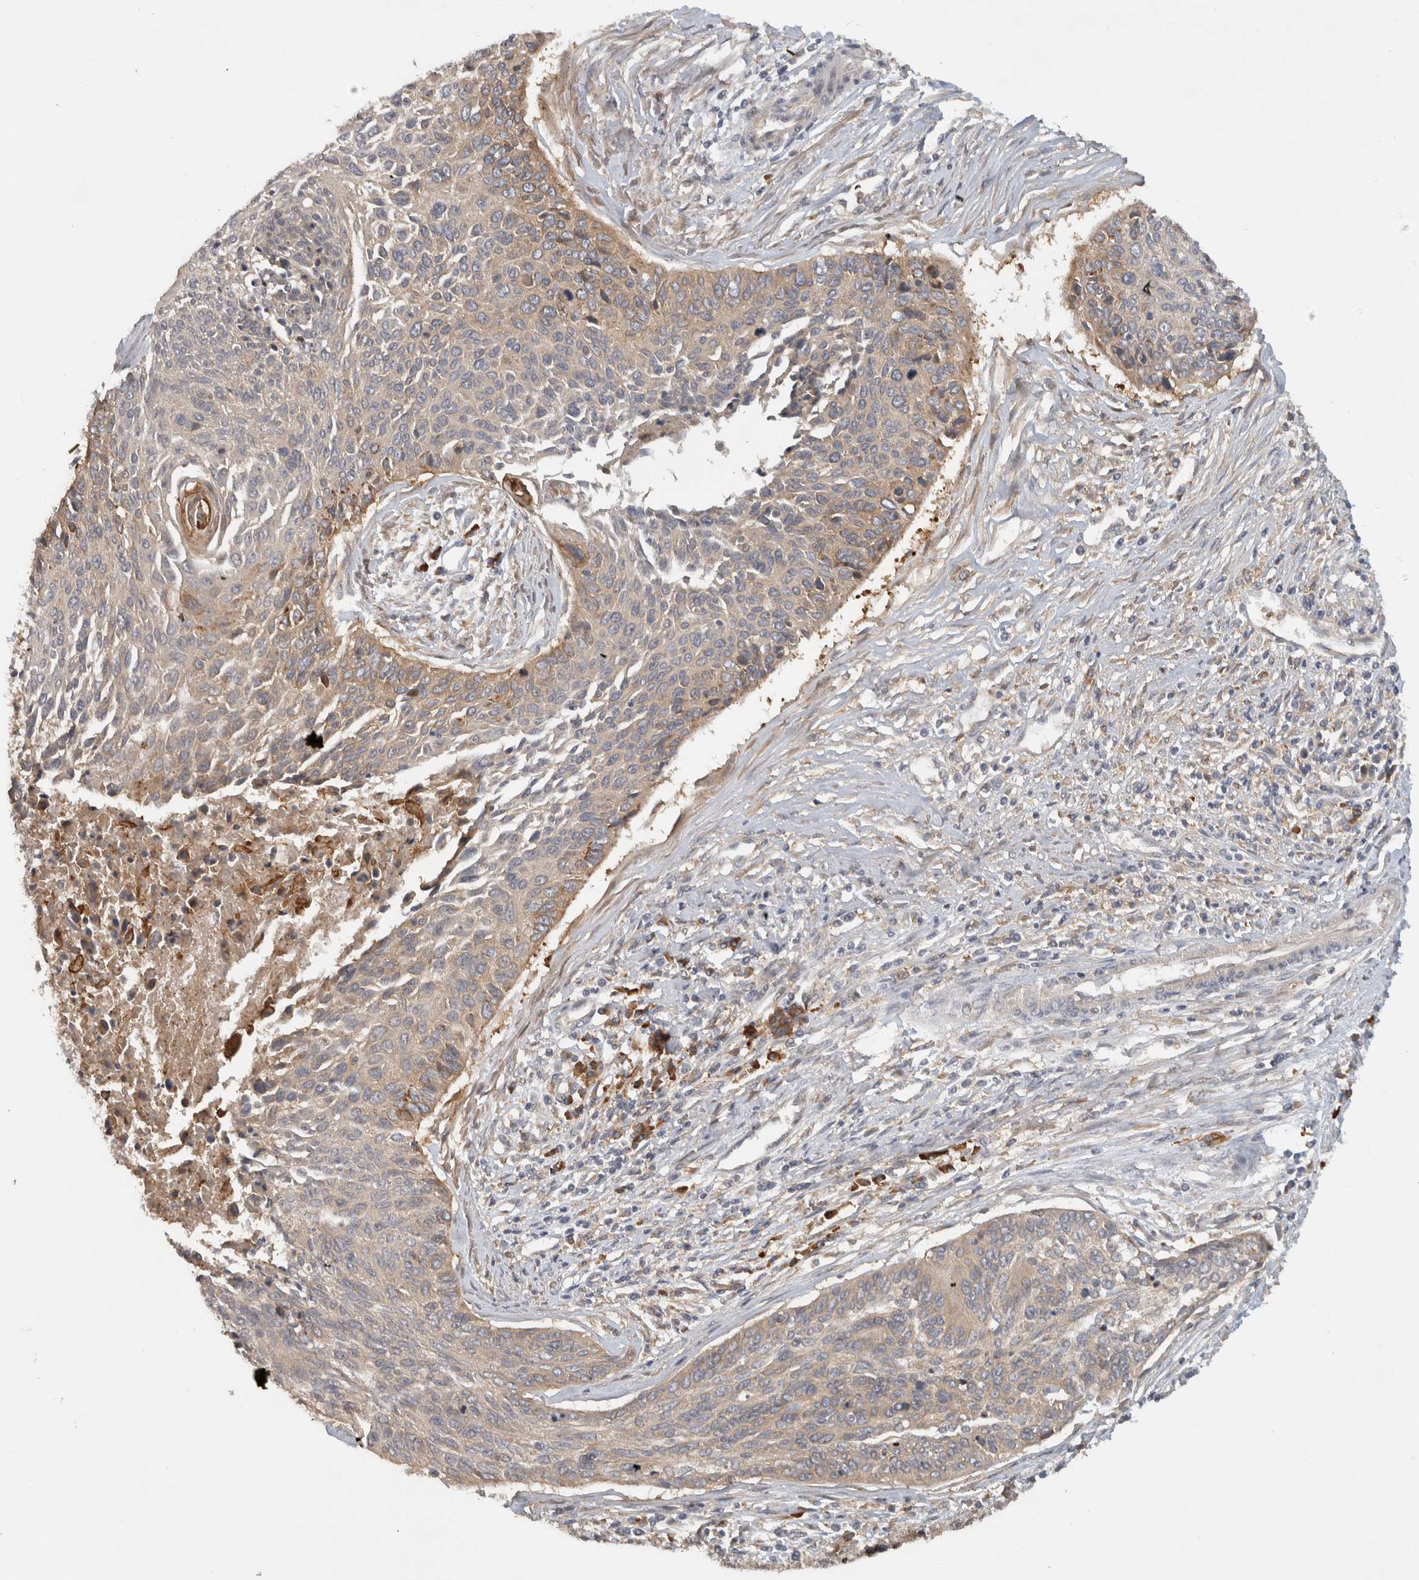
{"staining": {"intensity": "weak", "quantity": ">75%", "location": "cytoplasmic/membranous"}, "tissue": "cervical cancer", "cell_type": "Tumor cells", "image_type": "cancer", "snomed": [{"axis": "morphology", "description": "Squamous cell carcinoma, NOS"}, {"axis": "topography", "description": "Cervix"}], "caption": "Immunohistochemistry (IHC) histopathology image of cervical cancer (squamous cell carcinoma) stained for a protein (brown), which reveals low levels of weak cytoplasmic/membranous positivity in approximately >75% of tumor cells.", "gene": "VEPH1", "patient": {"sex": "female", "age": 55}}